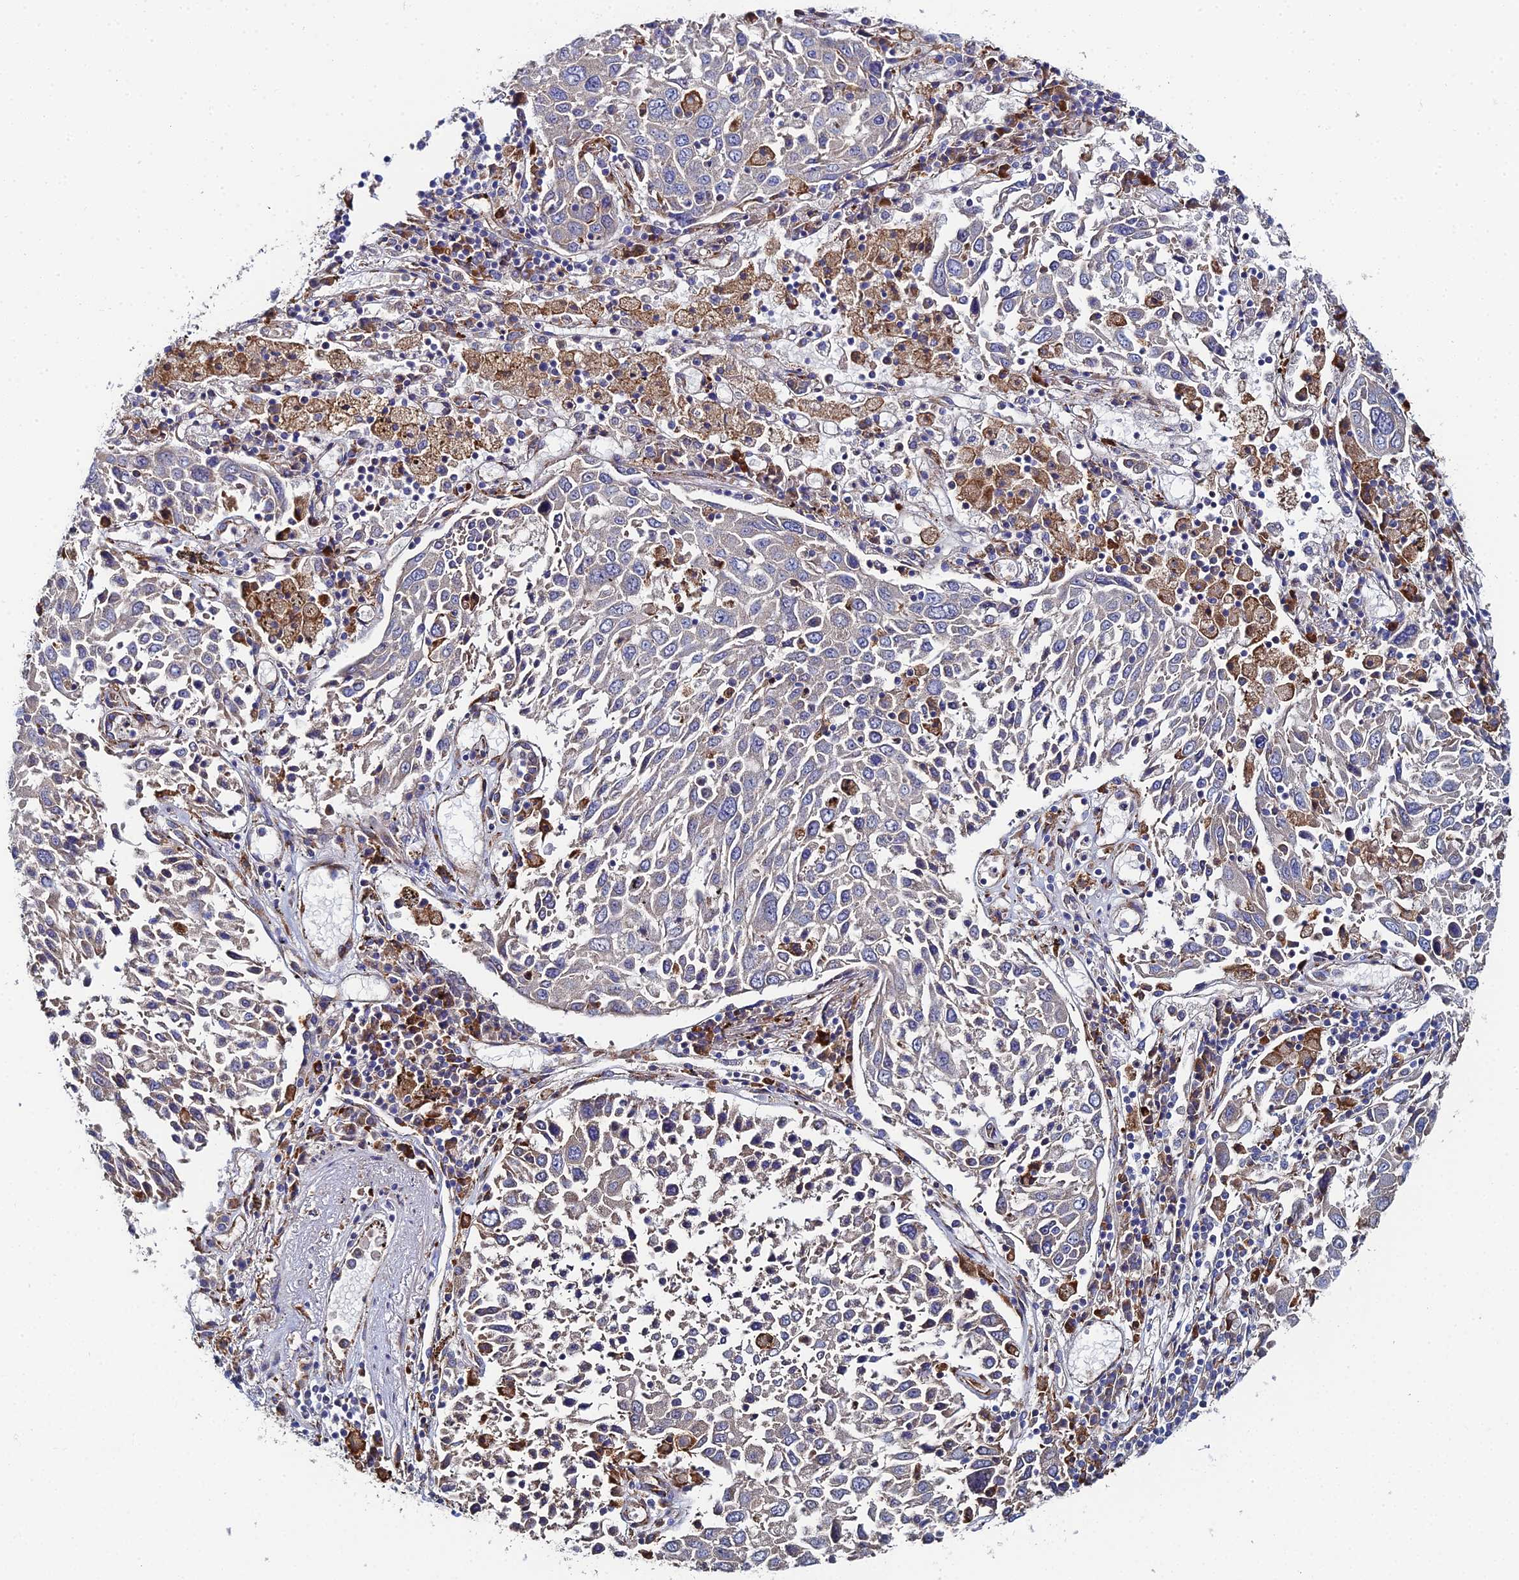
{"staining": {"intensity": "weak", "quantity": "<25%", "location": "cytoplasmic/membranous"}, "tissue": "lung cancer", "cell_type": "Tumor cells", "image_type": "cancer", "snomed": [{"axis": "morphology", "description": "Squamous cell carcinoma, NOS"}, {"axis": "topography", "description": "Lung"}], "caption": "Immunohistochemistry (IHC) of human lung cancer displays no positivity in tumor cells. (DAB immunohistochemistry (IHC) visualized using brightfield microscopy, high magnification).", "gene": "CLCN3", "patient": {"sex": "male", "age": 65}}